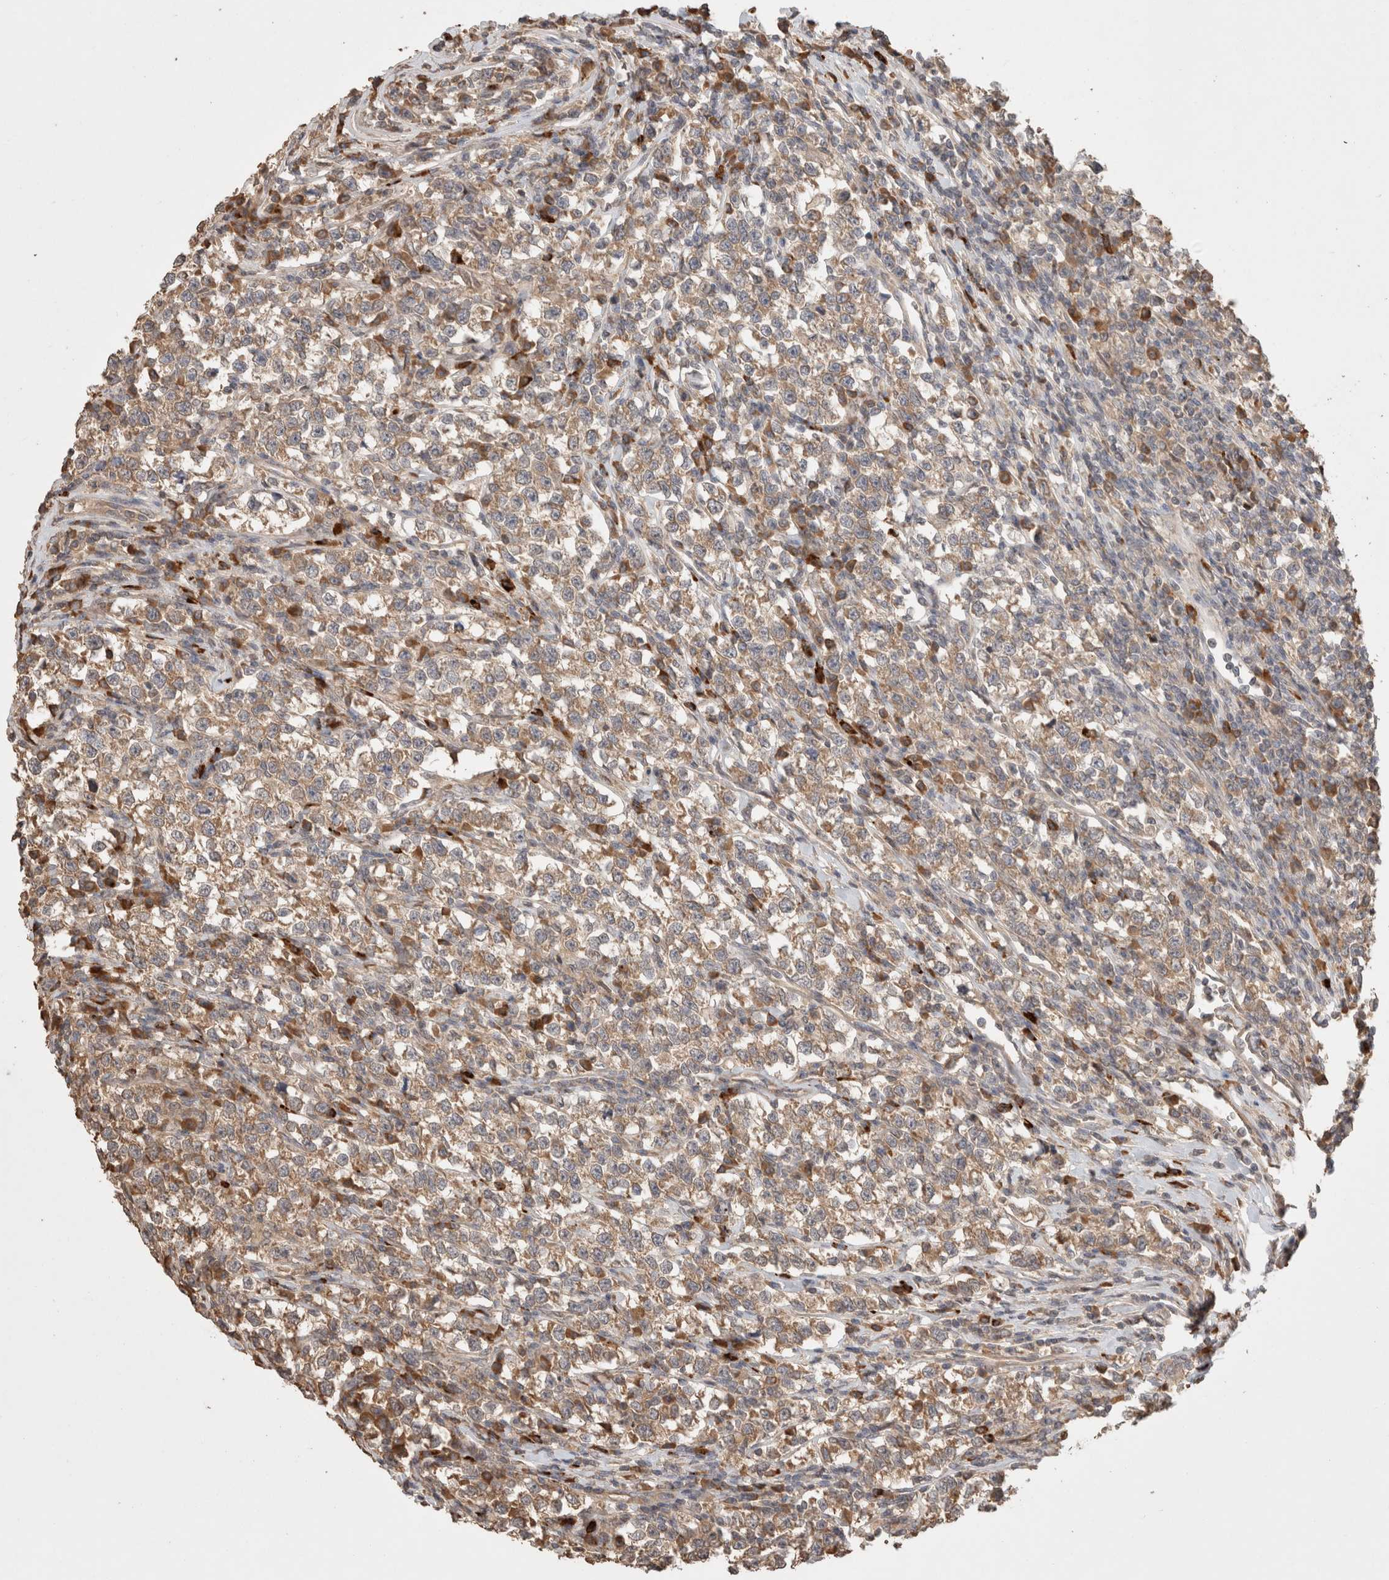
{"staining": {"intensity": "moderate", "quantity": ">75%", "location": "cytoplasmic/membranous"}, "tissue": "testis cancer", "cell_type": "Tumor cells", "image_type": "cancer", "snomed": [{"axis": "morphology", "description": "Normal tissue, NOS"}, {"axis": "morphology", "description": "Seminoma, NOS"}, {"axis": "topography", "description": "Testis"}], "caption": "Testis seminoma was stained to show a protein in brown. There is medium levels of moderate cytoplasmic/membranous positivity in about >75% of tumor cells.", "gene": "HROB", "patient": {"sex": "male", "age": 43}}